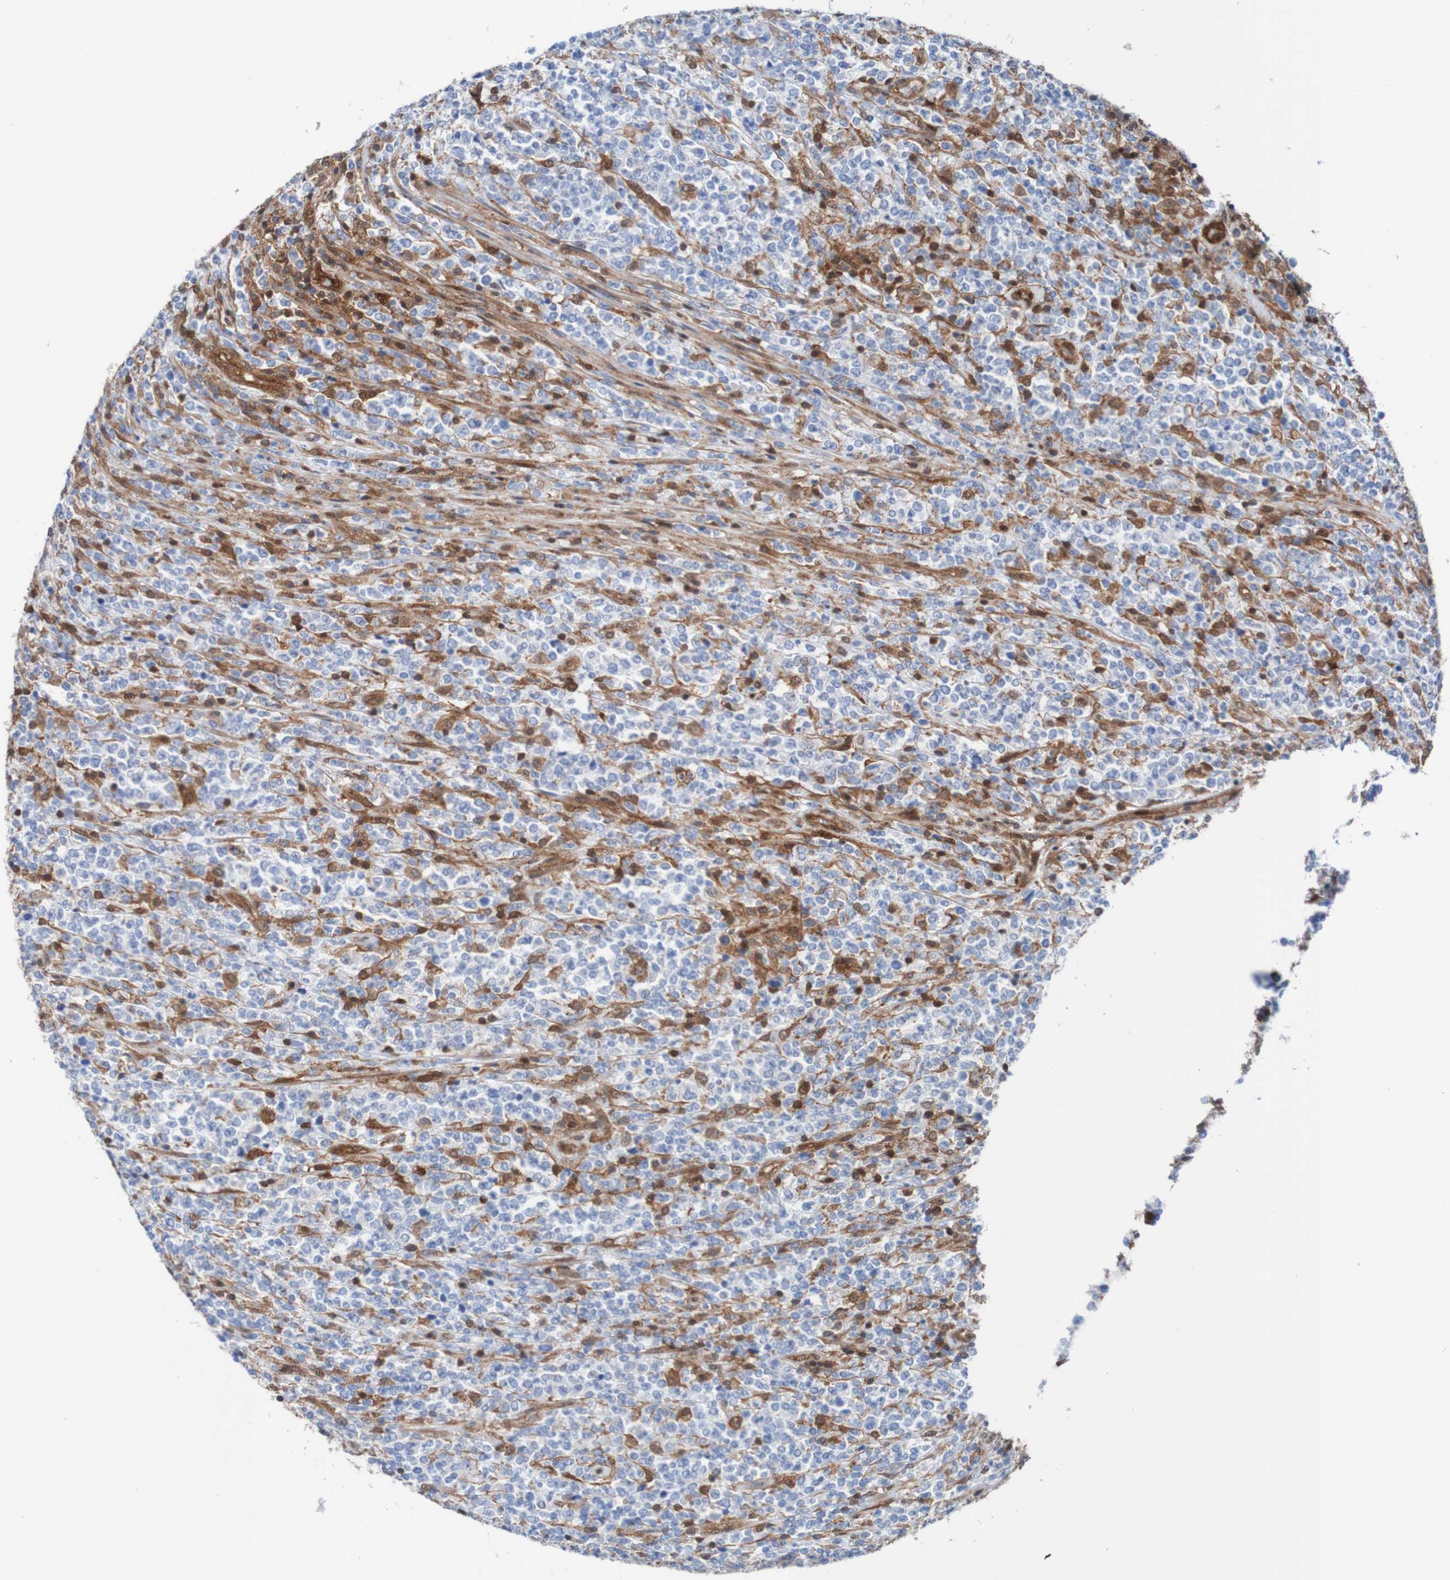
{"staining": {"intensity": "negative", "quantity": "none", "location": "none"}, "tissue": "lymphoma", "cell_type": "Tumor cells", "image_type": "cancer", "snomed": [{"axis": "morphology", "description": "Malignant lymphoma, non-Hodgkin's type, High grade"}, {"axis": "topography", "description": "Soft tissue"}], "caption": "This is an IHC histopathology image of human lymphoma. There is no expression in tumor cells.", "gene": "RIGI", "patient": {"sex": "male", "age": 18}}